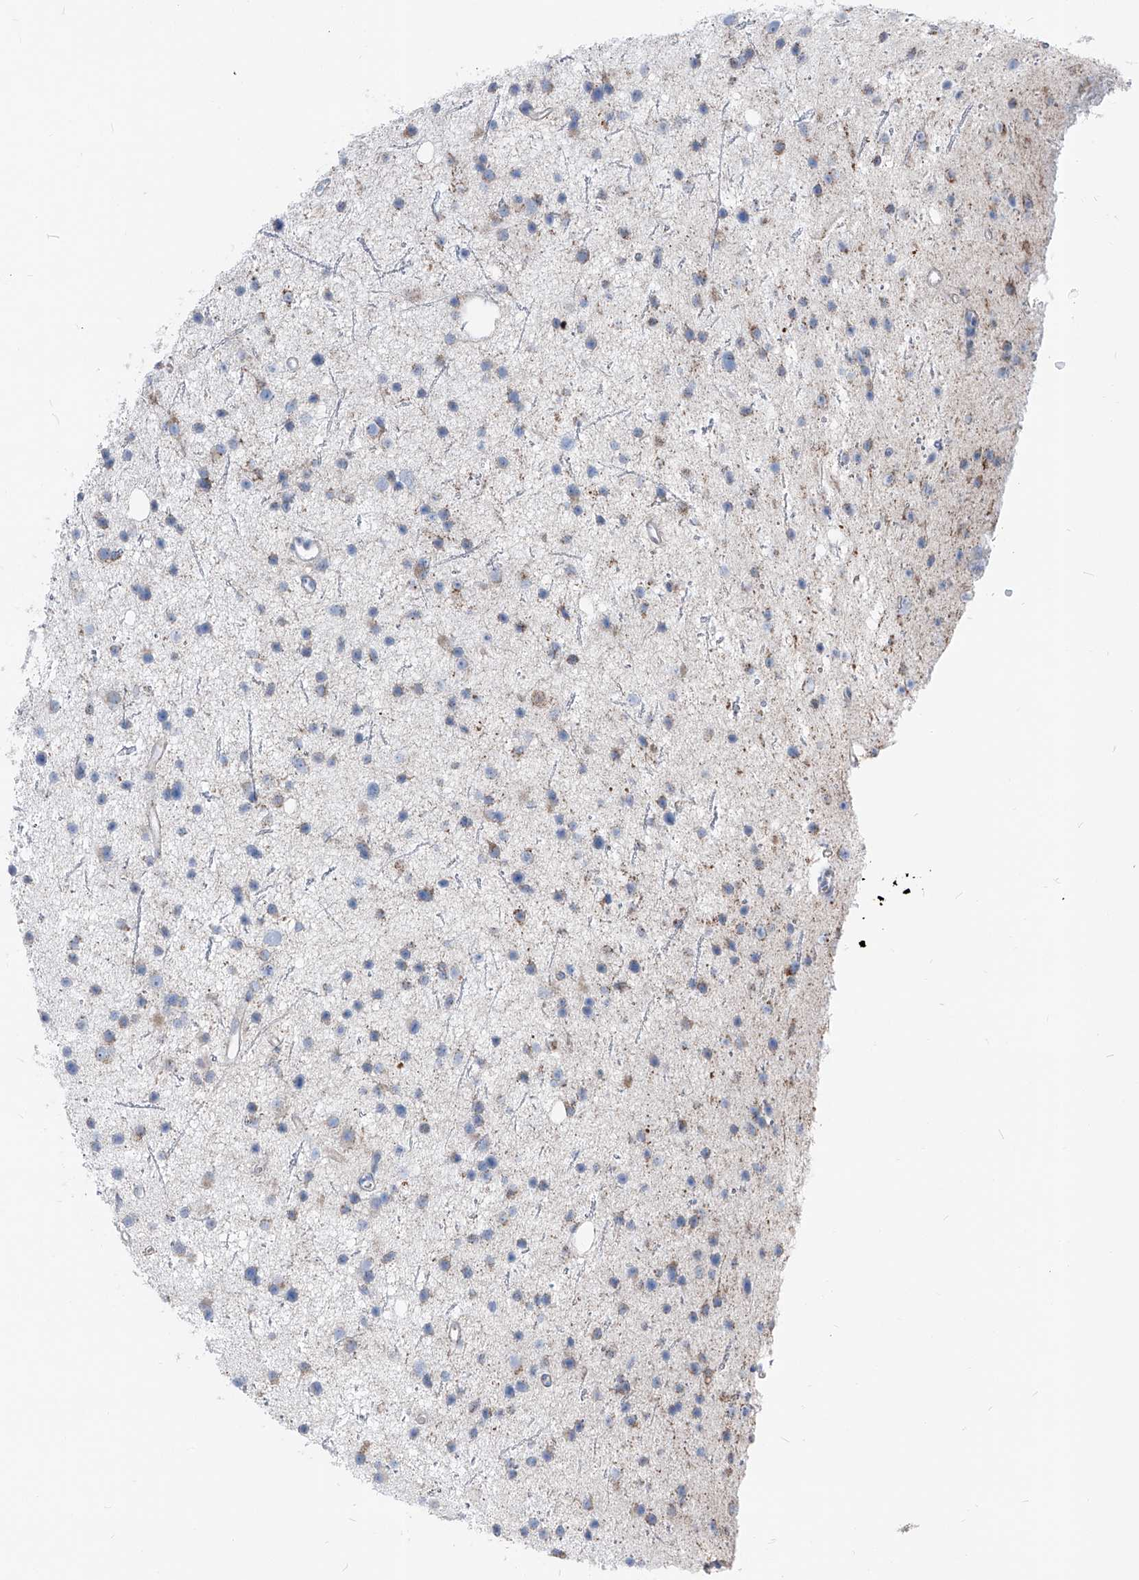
{"staining": {"intensity": "weak", "quantity": "<25%", "location": "cytoplasmic/membranous"}, "tissue": "glioma", "cell_type": "Tumor cells", "image_type": "cancer", "snomed": [{"axis": "morphology", "description": "Glioma, malignant, Low grade"}, {"axis": "topography", "description": "Cerebral cortex"}], "caption": "IHC image of human malignant glioma (low-grade) stained for a protein (brown), which reveals no expression in tumor cells.", "gene": "AGPS", "patient": {"sex": "female", "age": 39}}